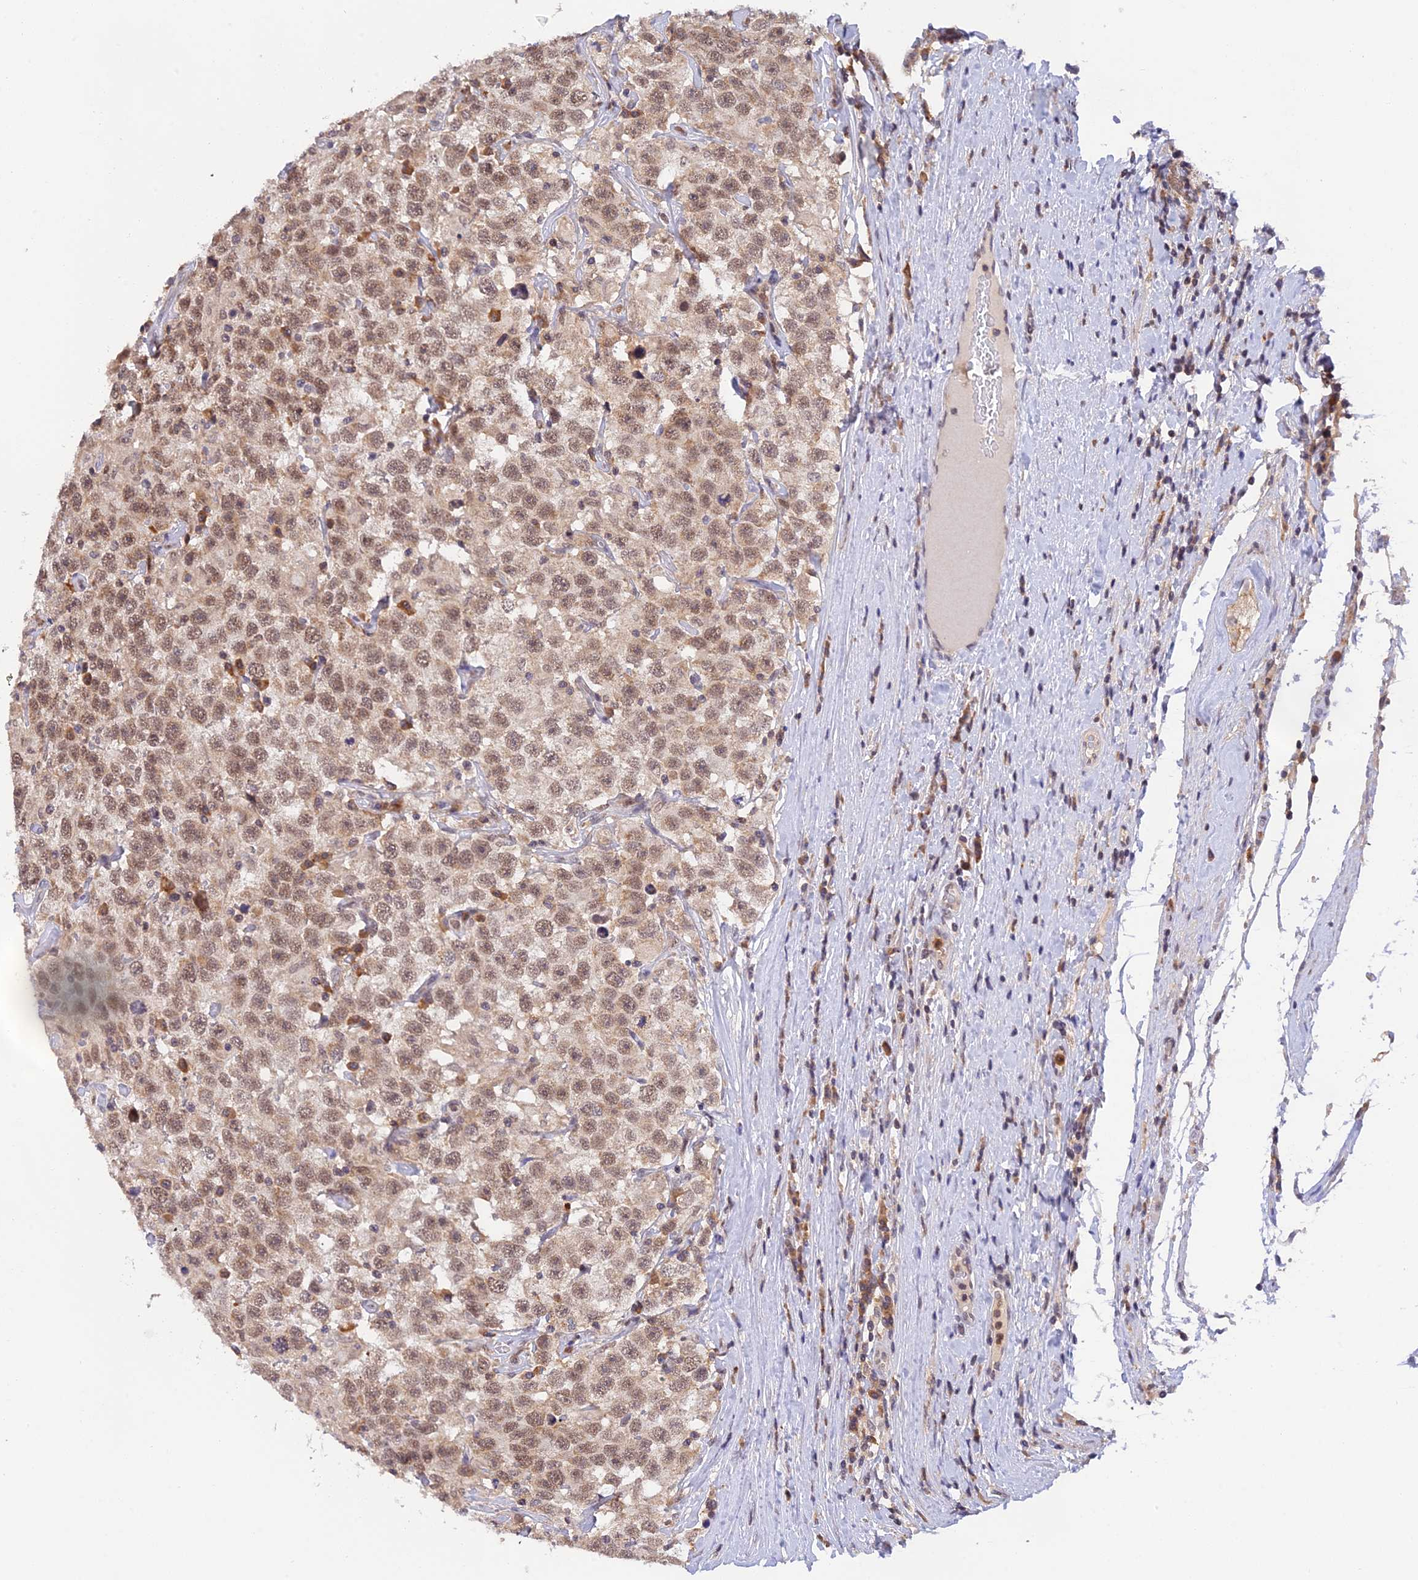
{"staining": {"intensity": "moderate", "quantity": ">75%", "location": "cytoplasmic/membranous,nuclear"}, "tissue": "testis cancer", "cell_type": "Tumor cells", "image_type": "cancer", "snomed": [{"axis": "morphology", "description": "Seminoma, NOS"}, {"axis": "topography", "description": "Testis"}], "caption": "Brown immunohistochemical staining in seminoma (testis) reveals moderate cytoplasmic/membranous and nuclear positivity in approximately >75% of tumor cells.", "gene": "PEX16", "patient": {"sex": "male", "age": 41}}